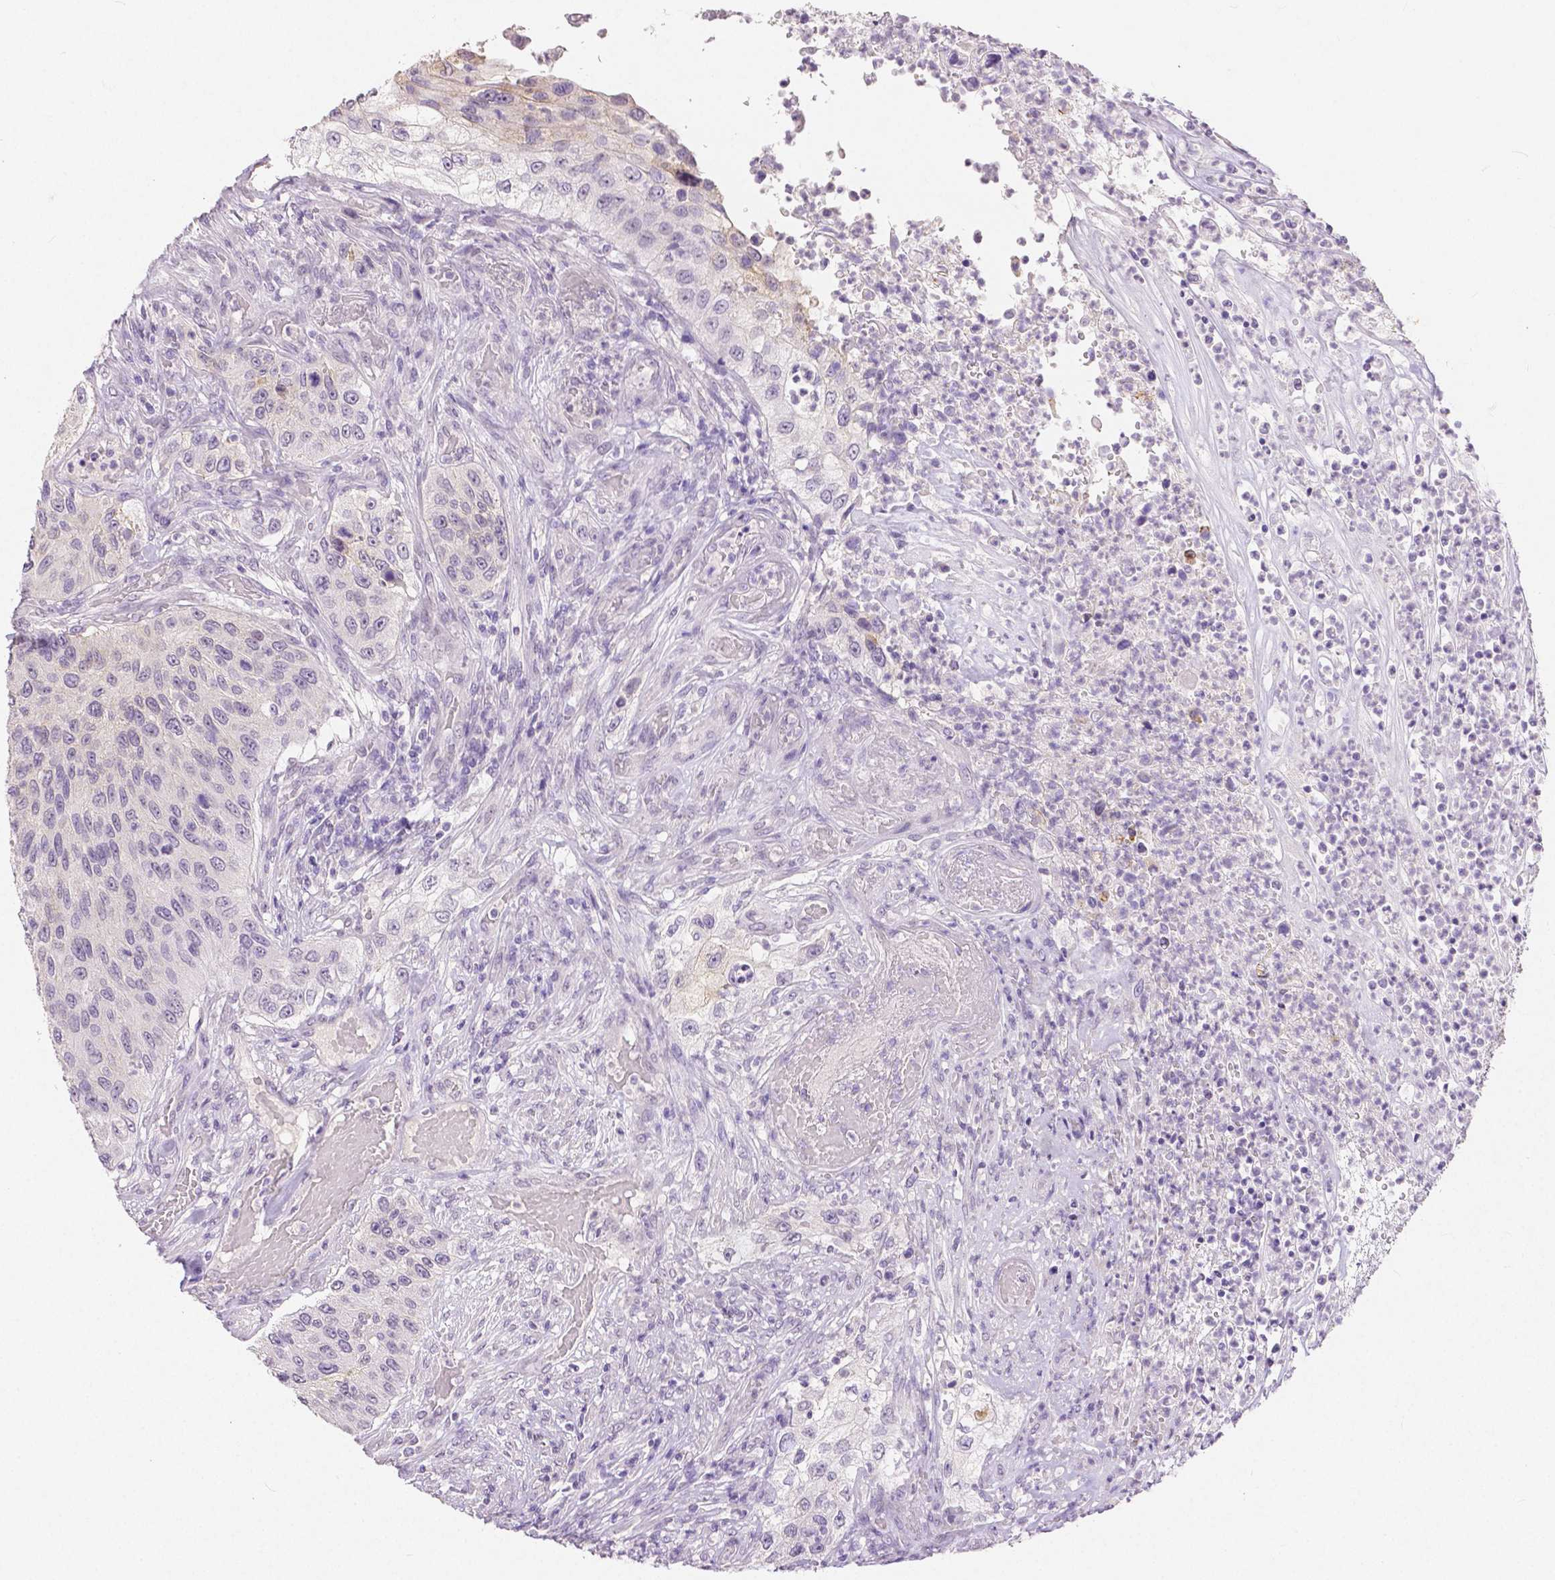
{"staining": {"intensity": "negative", "quantity": "none", "location": "none"}, "tissue": "urothelial cancer", "cell_type": "Tumor cells", "image_type": "cancer", "snomed": [{"axis": "morphology", "description": "Urothelial carcinoma, High grade"}, {"axis": "topography", "description": "Urinary bladder"}], "caption": "Immunohistochemistry (IHC) micrograph of neoplastic tissue: urothelial carcinoma (high-grade) stained with DAB reveals no significant protein expression in tumor cells.", "gene": "OCLN", "patient": {"sex": "female", "age": 60}}